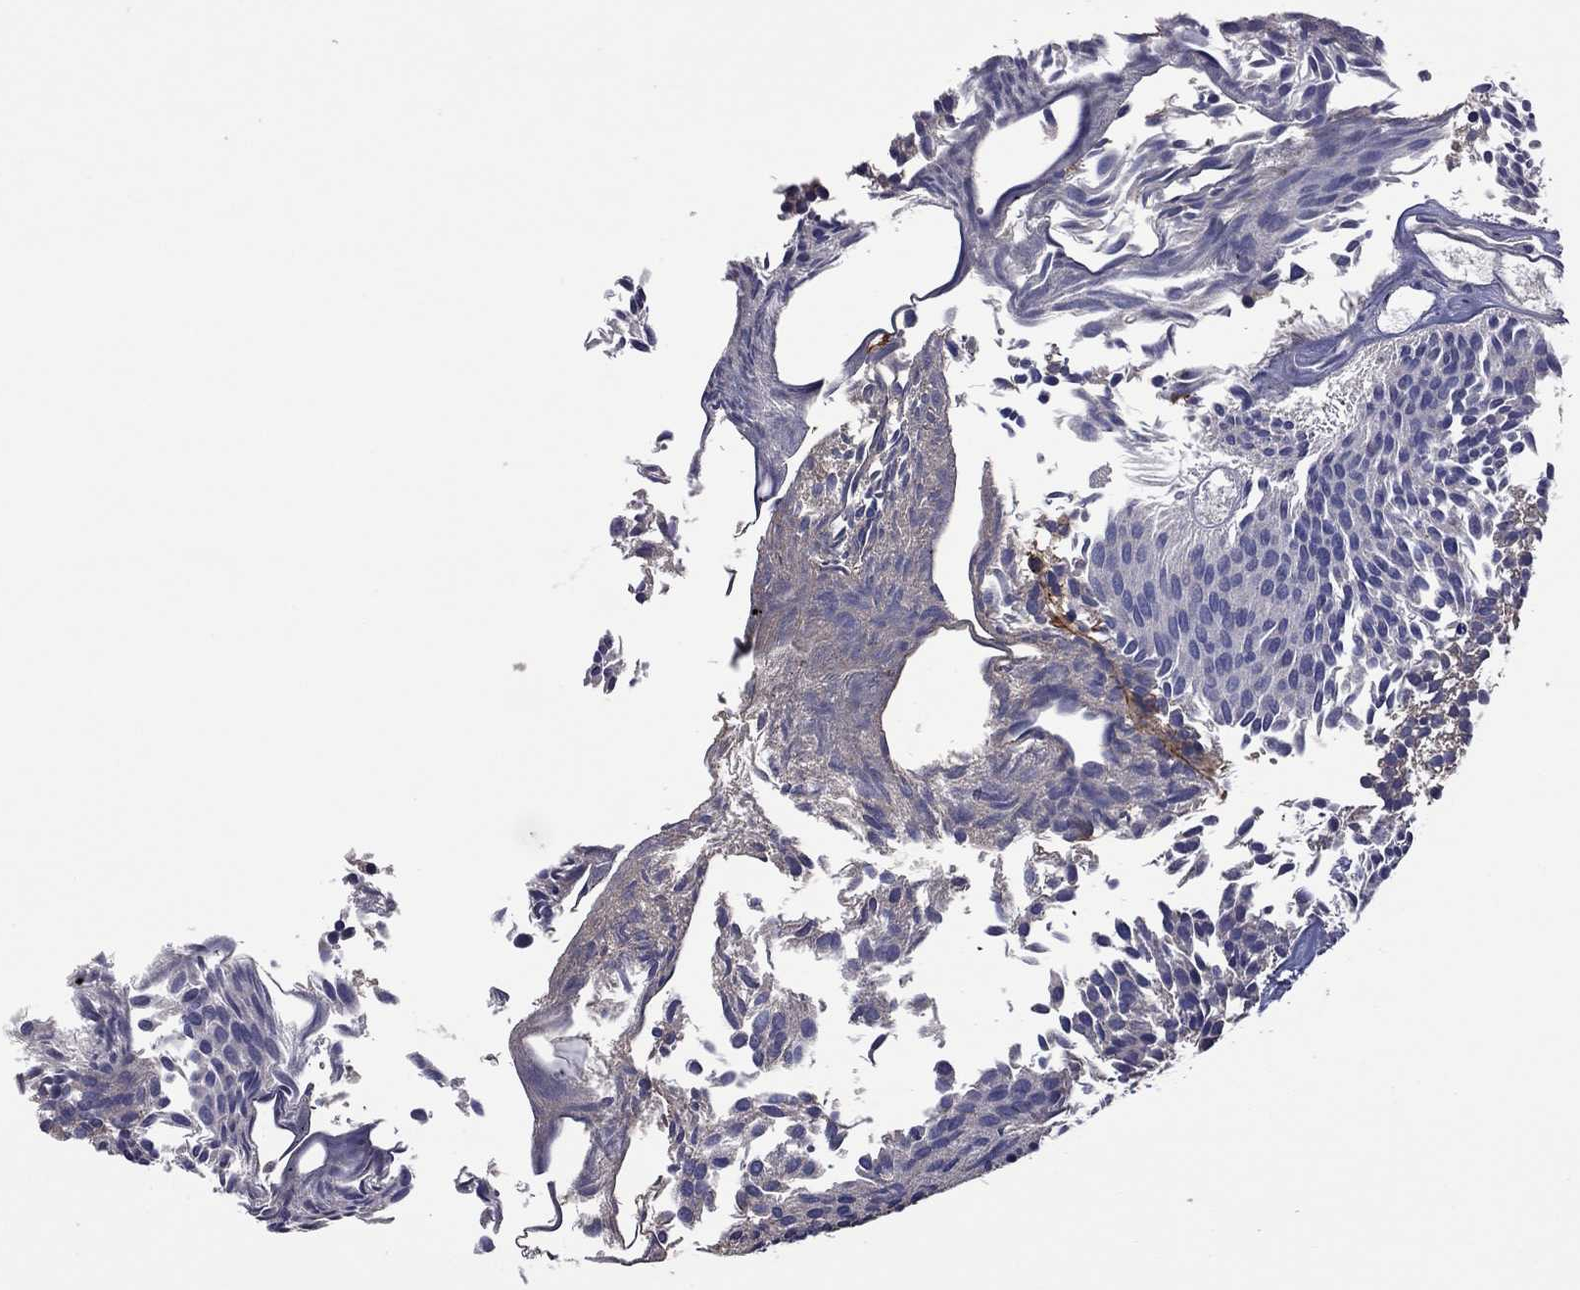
{"staining": {"intensity": "negative", "quantity": "none", "location": "none"}, "tissue": "urothelial cancer", "cell_type": "Tumor cells", "image_type": "cancer", "snomed": [{"axis": "morphology", "description": "Urothelial carcinoma, Low grade"}, {"axis": "topography", "description": "Urinary bladder"}], "caption": "Protein analysis of urothelial carcinoma (low-grade) shows no significant staining in tumor cells. (DAB immunohistochemistry (IHC) visualized using brightfield microscopy, high magnification).", "gene": "TSNARE1", "patient": {"sex": "male", "age": 63}}